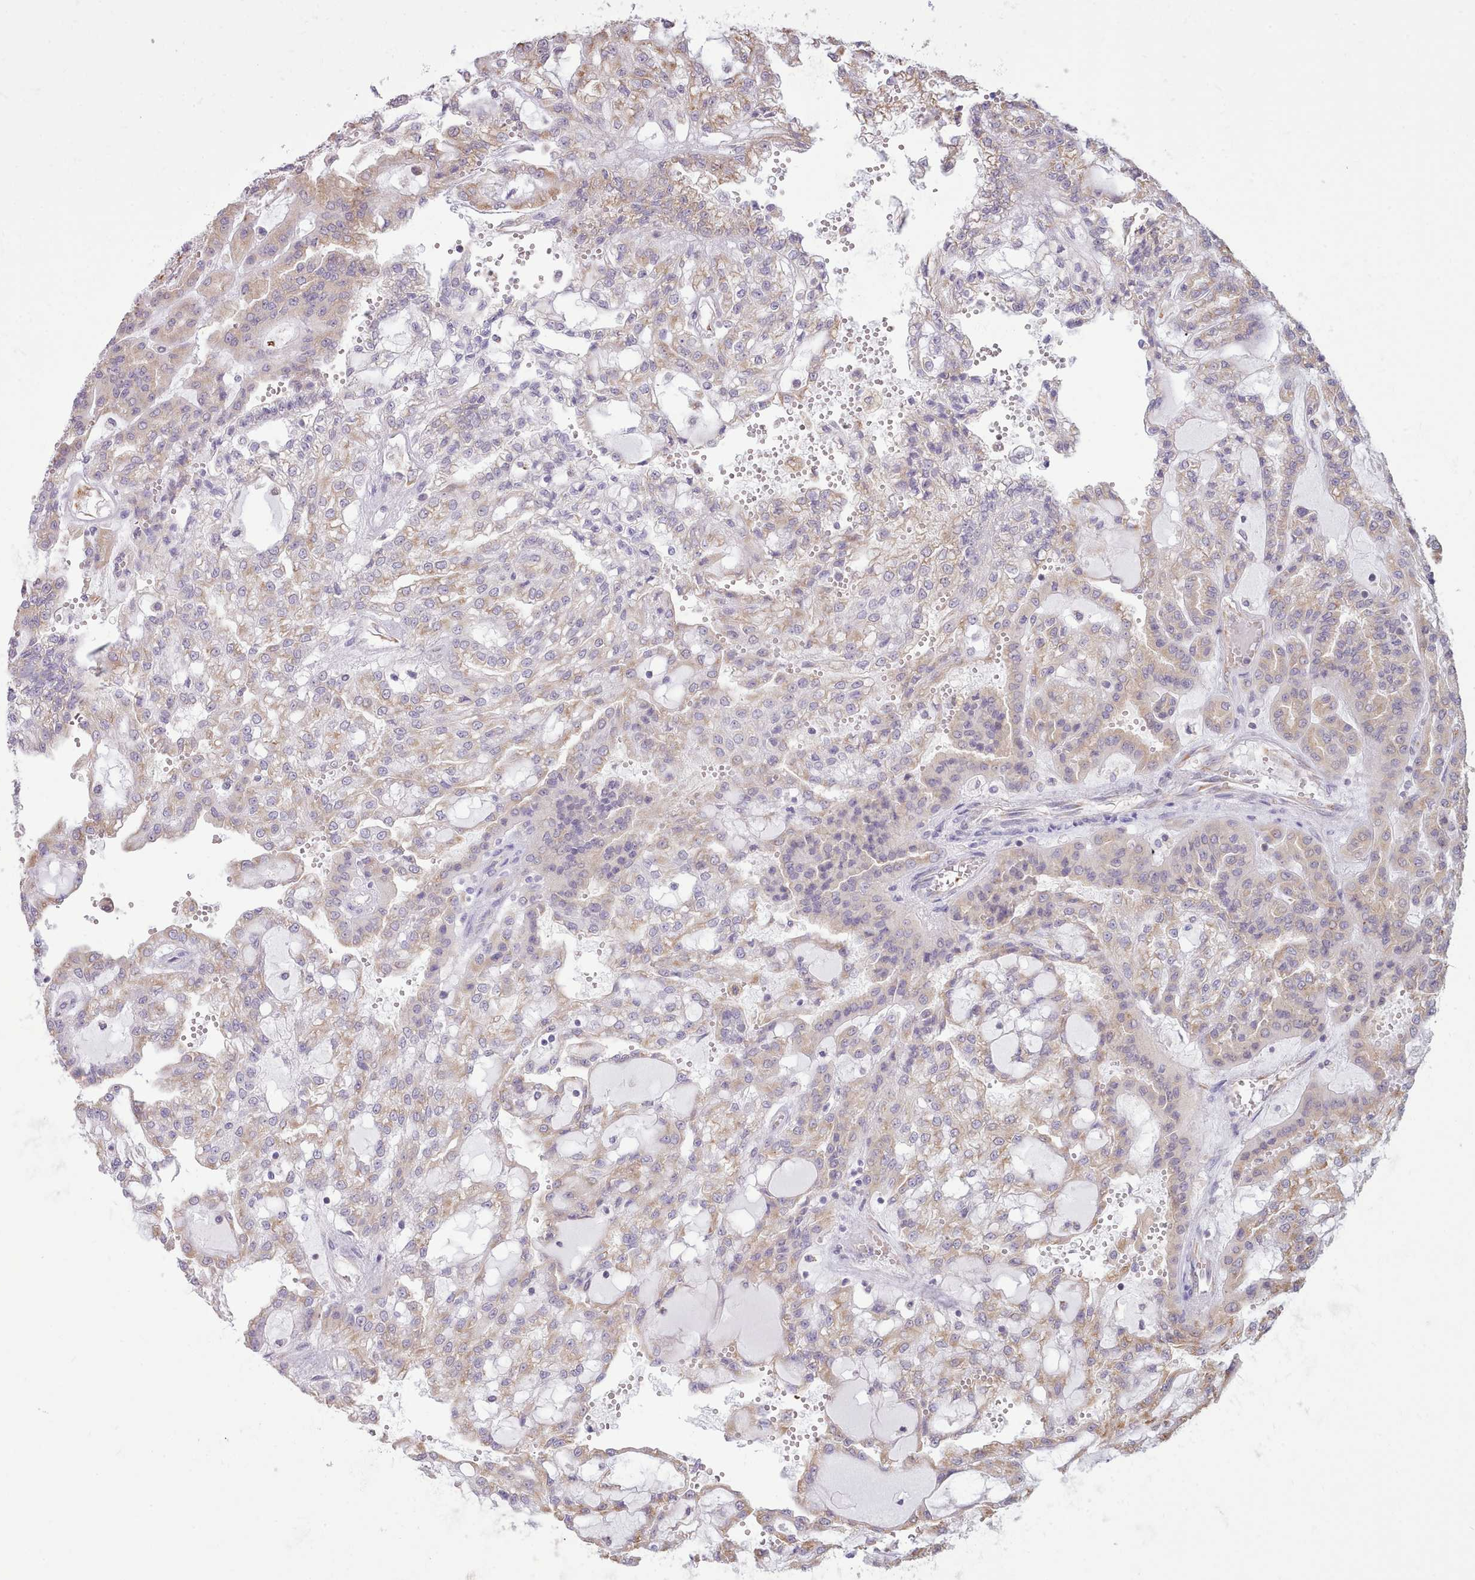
{"staining": {"intensity": "weak", "quantity": ">75%", "location": "cytoplasmic/membranous"}, "tissue": "renal cancer", "cell_type": "Tumor cells", "image_type": "cancer", "snomed": [{"axis": "morphology", "description": "Adenocarcinoma, NOS"}, {"axis": "topography", "description": "Kidney"}], "caption": "A photomicrograph showing weak cytoplasmic/membranous expression in about >75% of tumor cells in renal adenocarcinoma, as visualized by brown immunohistochemical staining.", "gene": "SEC61B", "patient": {"sex": "male", "age": 63}}